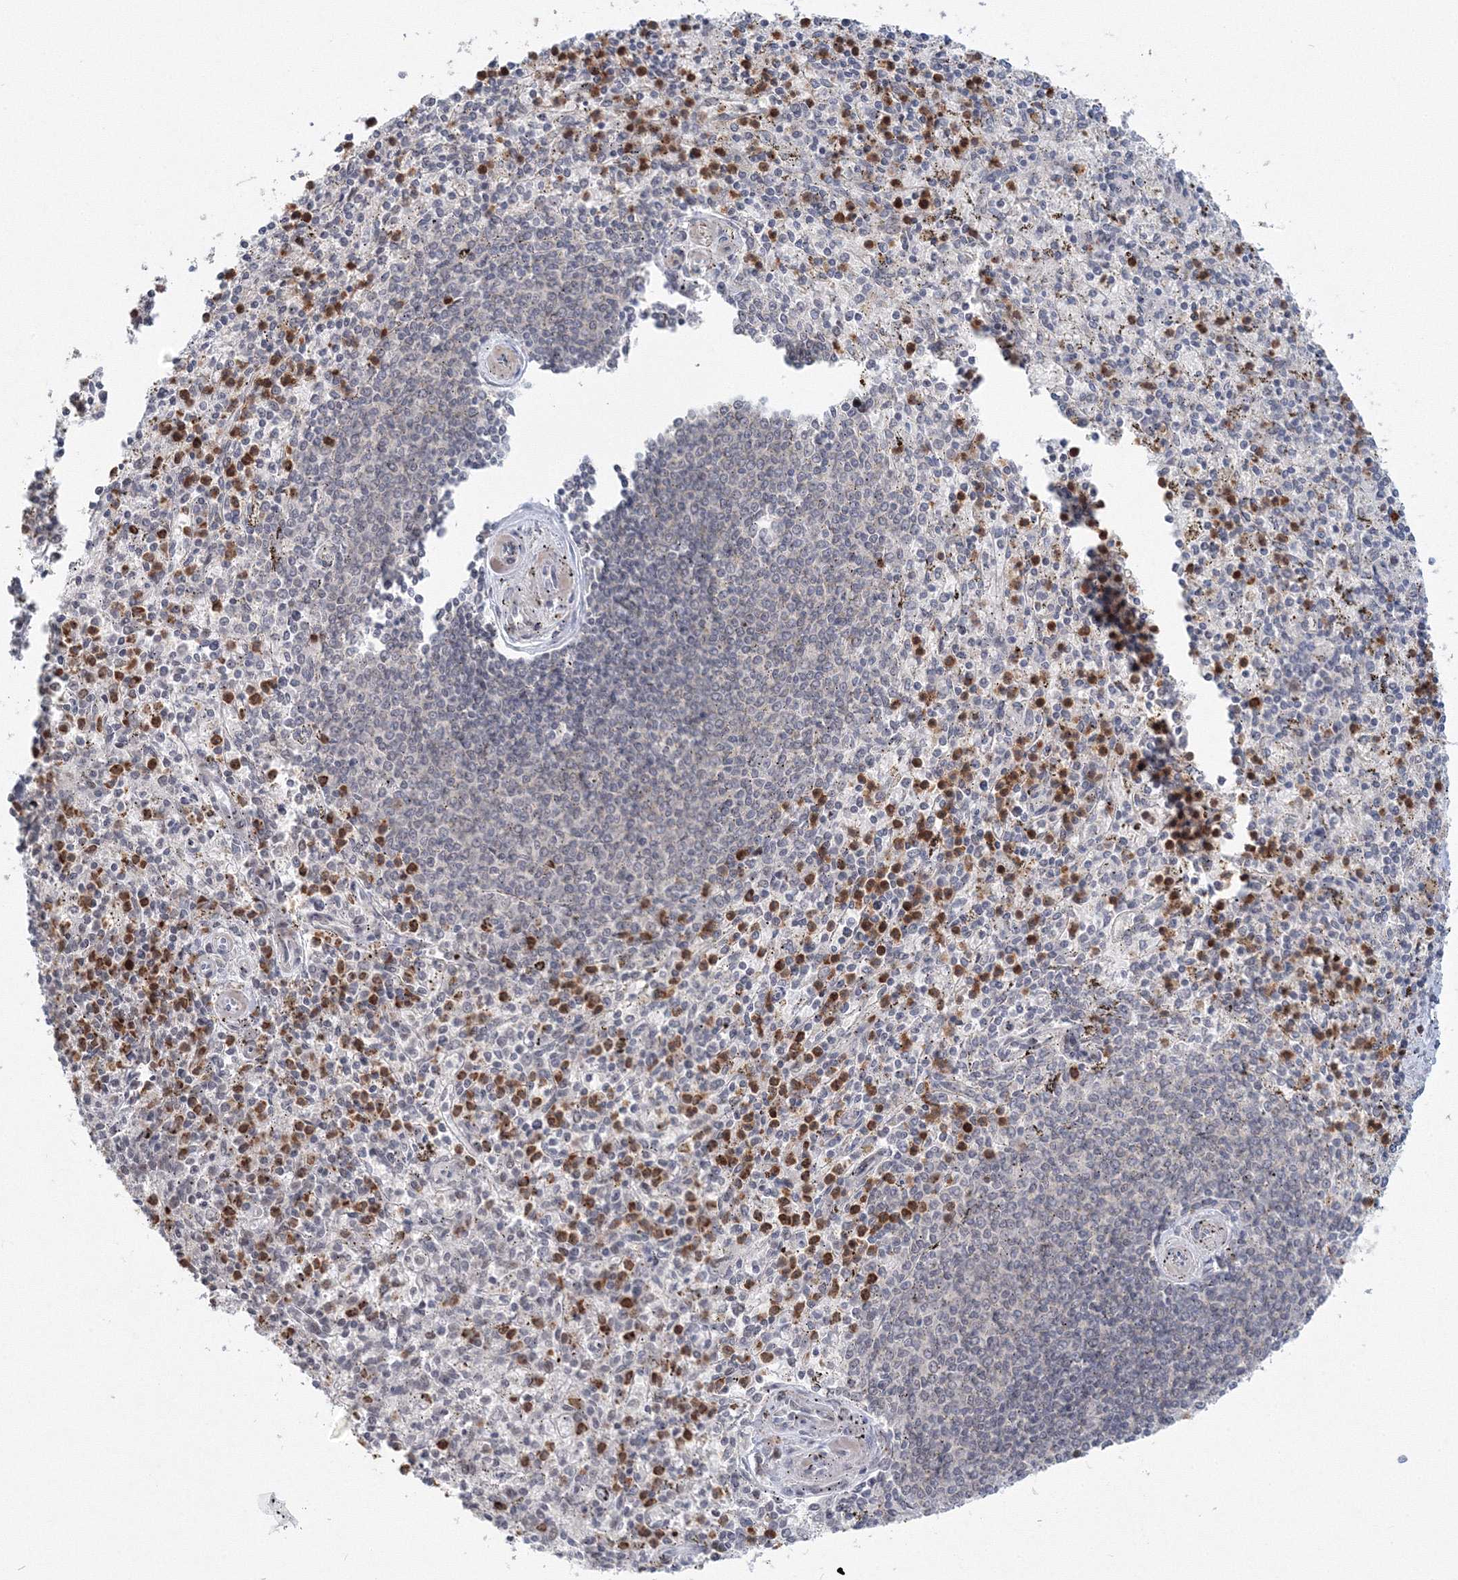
{"staining": {"intensity": "moderate", "quantity": "25%-75%", "location": "nuclear"}, "tissue": "spleen", "cell_type": "Cells in red pulp", "image_type": "normal", "snomed": [{"axis": "morphology", "description": "Normal tissue, NOS"}, {"axis": "topography", "description": "Spleen"}], "caption": "The image demonstrates immunohistochemical staining of unremarkable spleen. There is moderate nuclear positivity is present in approximately 25%-75% of cells in red pulp.", "gene": "C3orf33", "patient": {"sex": "male", "age": 72}}